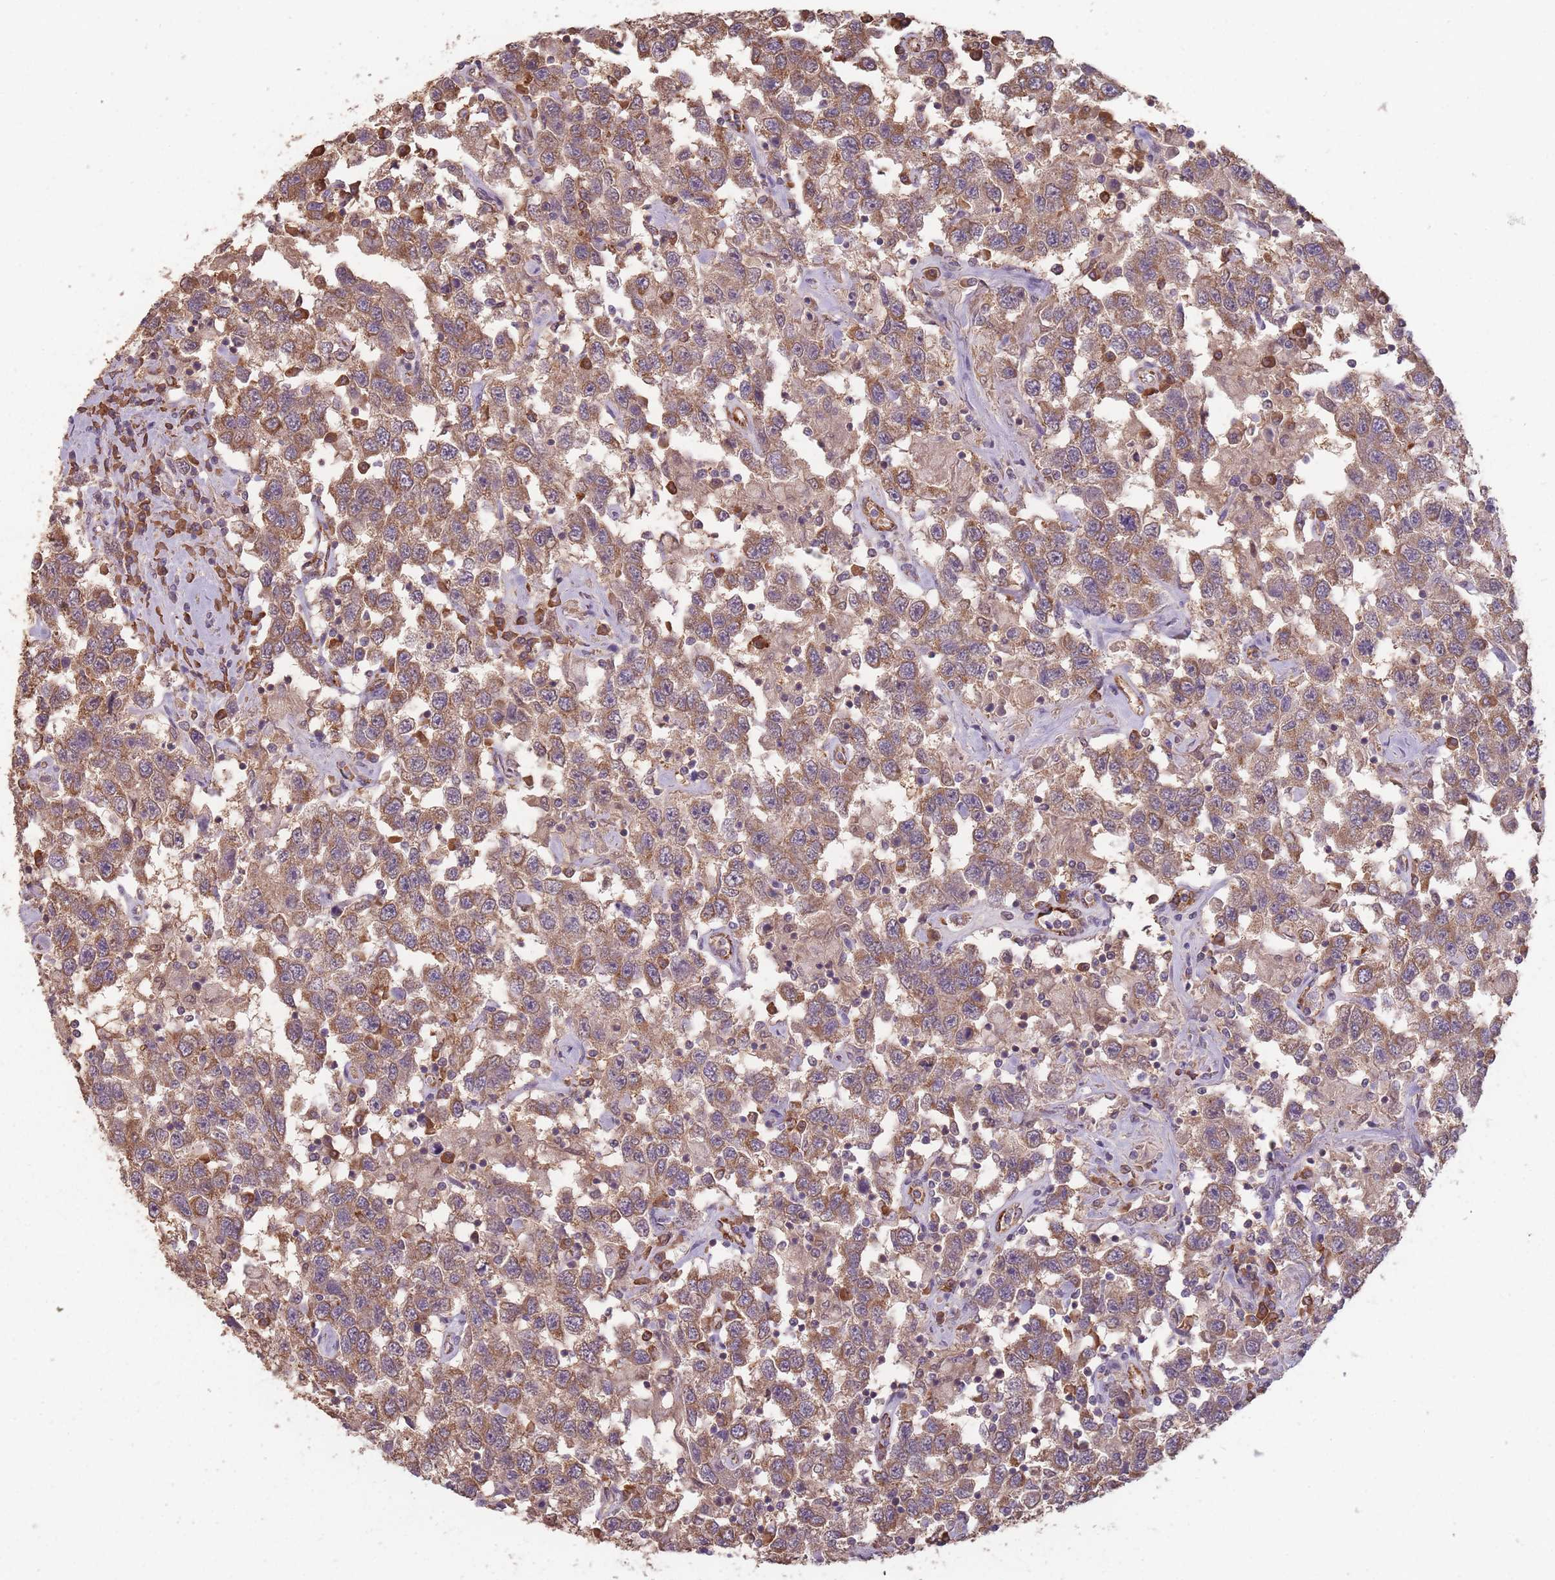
{"staining": {"intensity": "moderate", "quantity": ">75%", "location": "cytoplasmic/membranous"}, "tissue": "testis cancer", "cell_type": "Tumor cells", "image_type": "cancer", "snomed": [{"axis": "morphology", "description": "Seminoma, NOS"}, {"axis": "topography", "description": "Testis"}], "caption": "Testis cancer (seminoma) stained with DAB (3,3'-diaminobenzidine) IHC shows medium levels of moderate cytoplasmic/membranous positivity in about >75% of tumor cells. (DAB IHC with brightfield microscopy, high magnification).", "gene": "SANBR", "patient": {"sex": "male", "age": 41}}